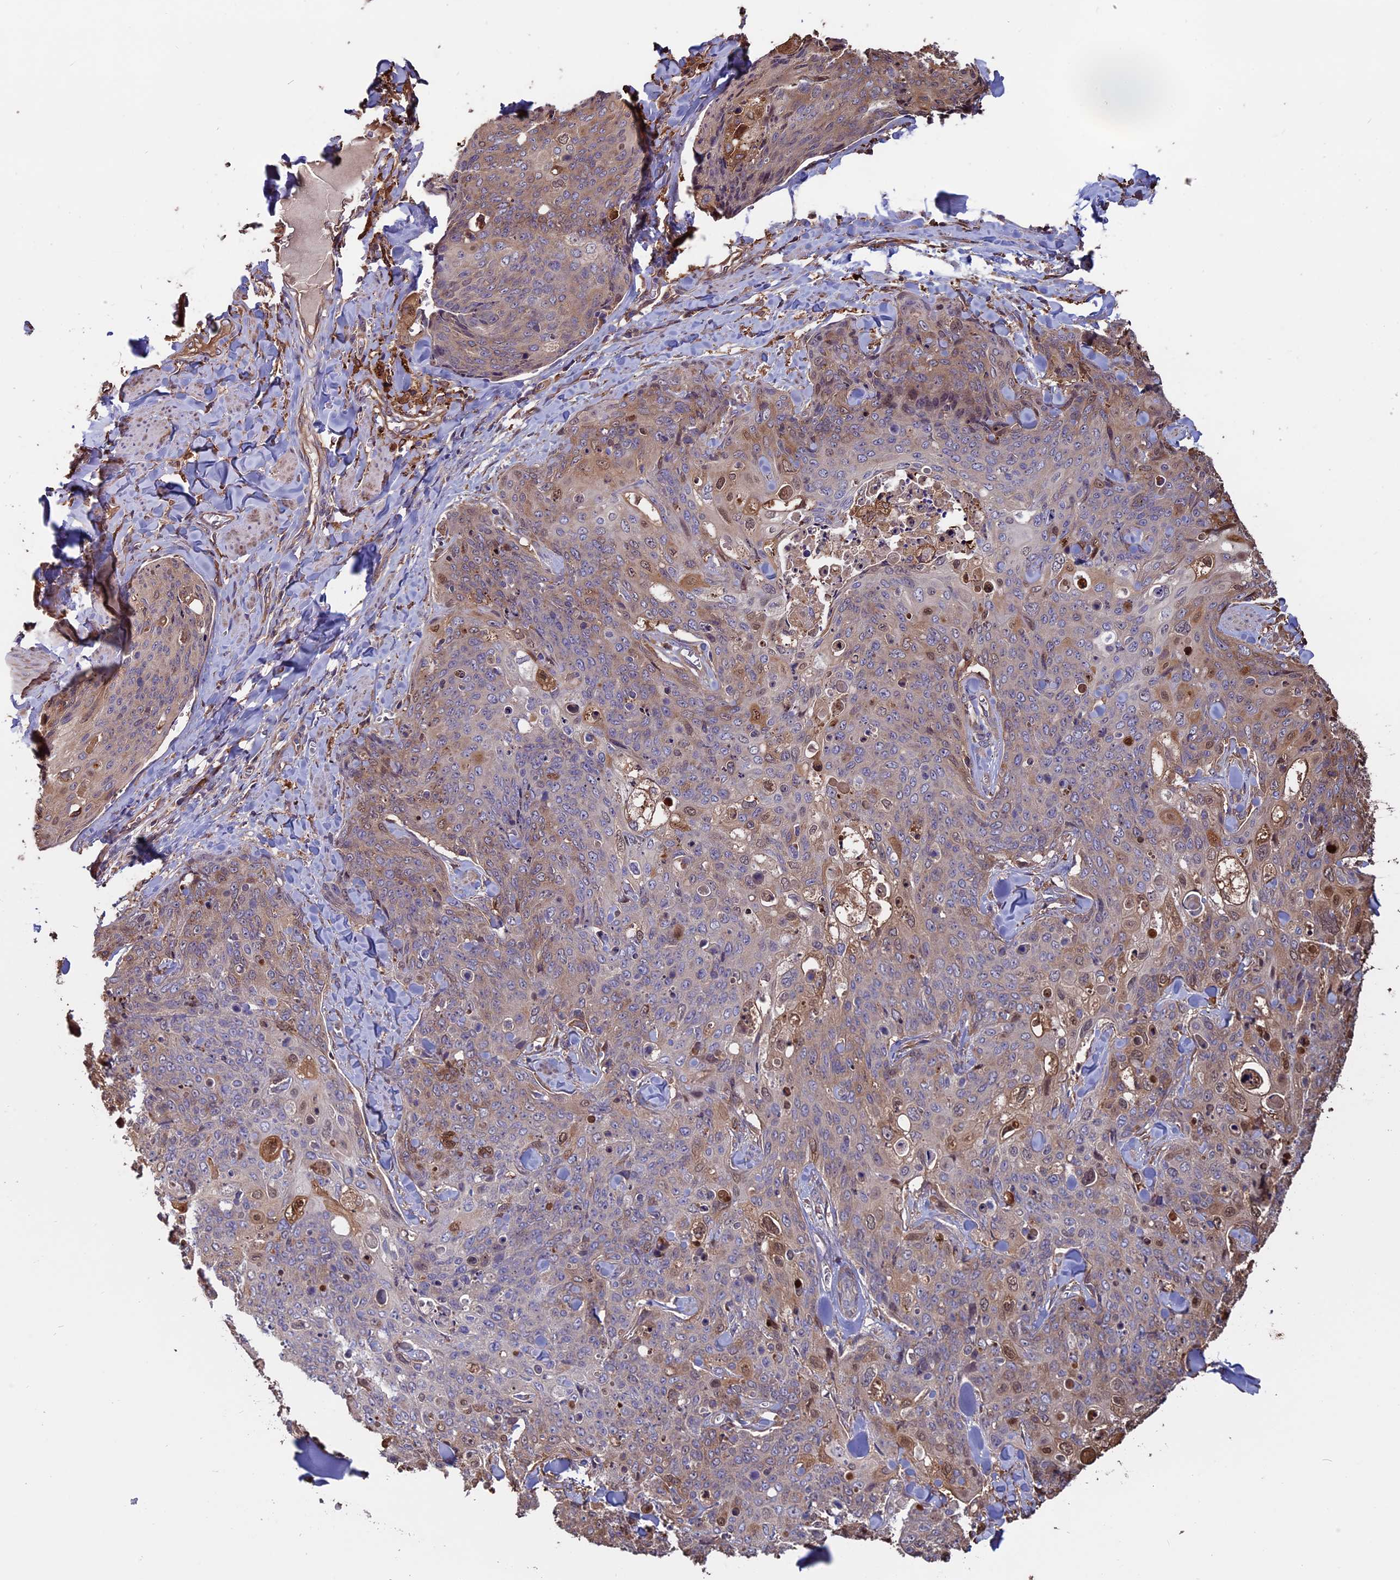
{"staining": {"intensity": "moderate", "quantity": "<25%", "location": "cytoplasmic/membranous,nuclear"}, "tissue": "skin cancer", "cell_type": "Tumor cells", "image_type": "cancer", "snomed": [{"axis": "morphology", "description": "Squamous cell carcinoma, NOS"}, {"axis": "topography", "description": "Skin"}, {"axis": "topography", "description": "Vulva"}], "caption": "Skin squamous cell carcinoma stained for a protein (brown) displays moderate cytoplasmic/membranous and nuclear positive expression in about <25% of tumor cells.", "gene": "VWA3A", "patient": {"sex": "female", "age": 85}}